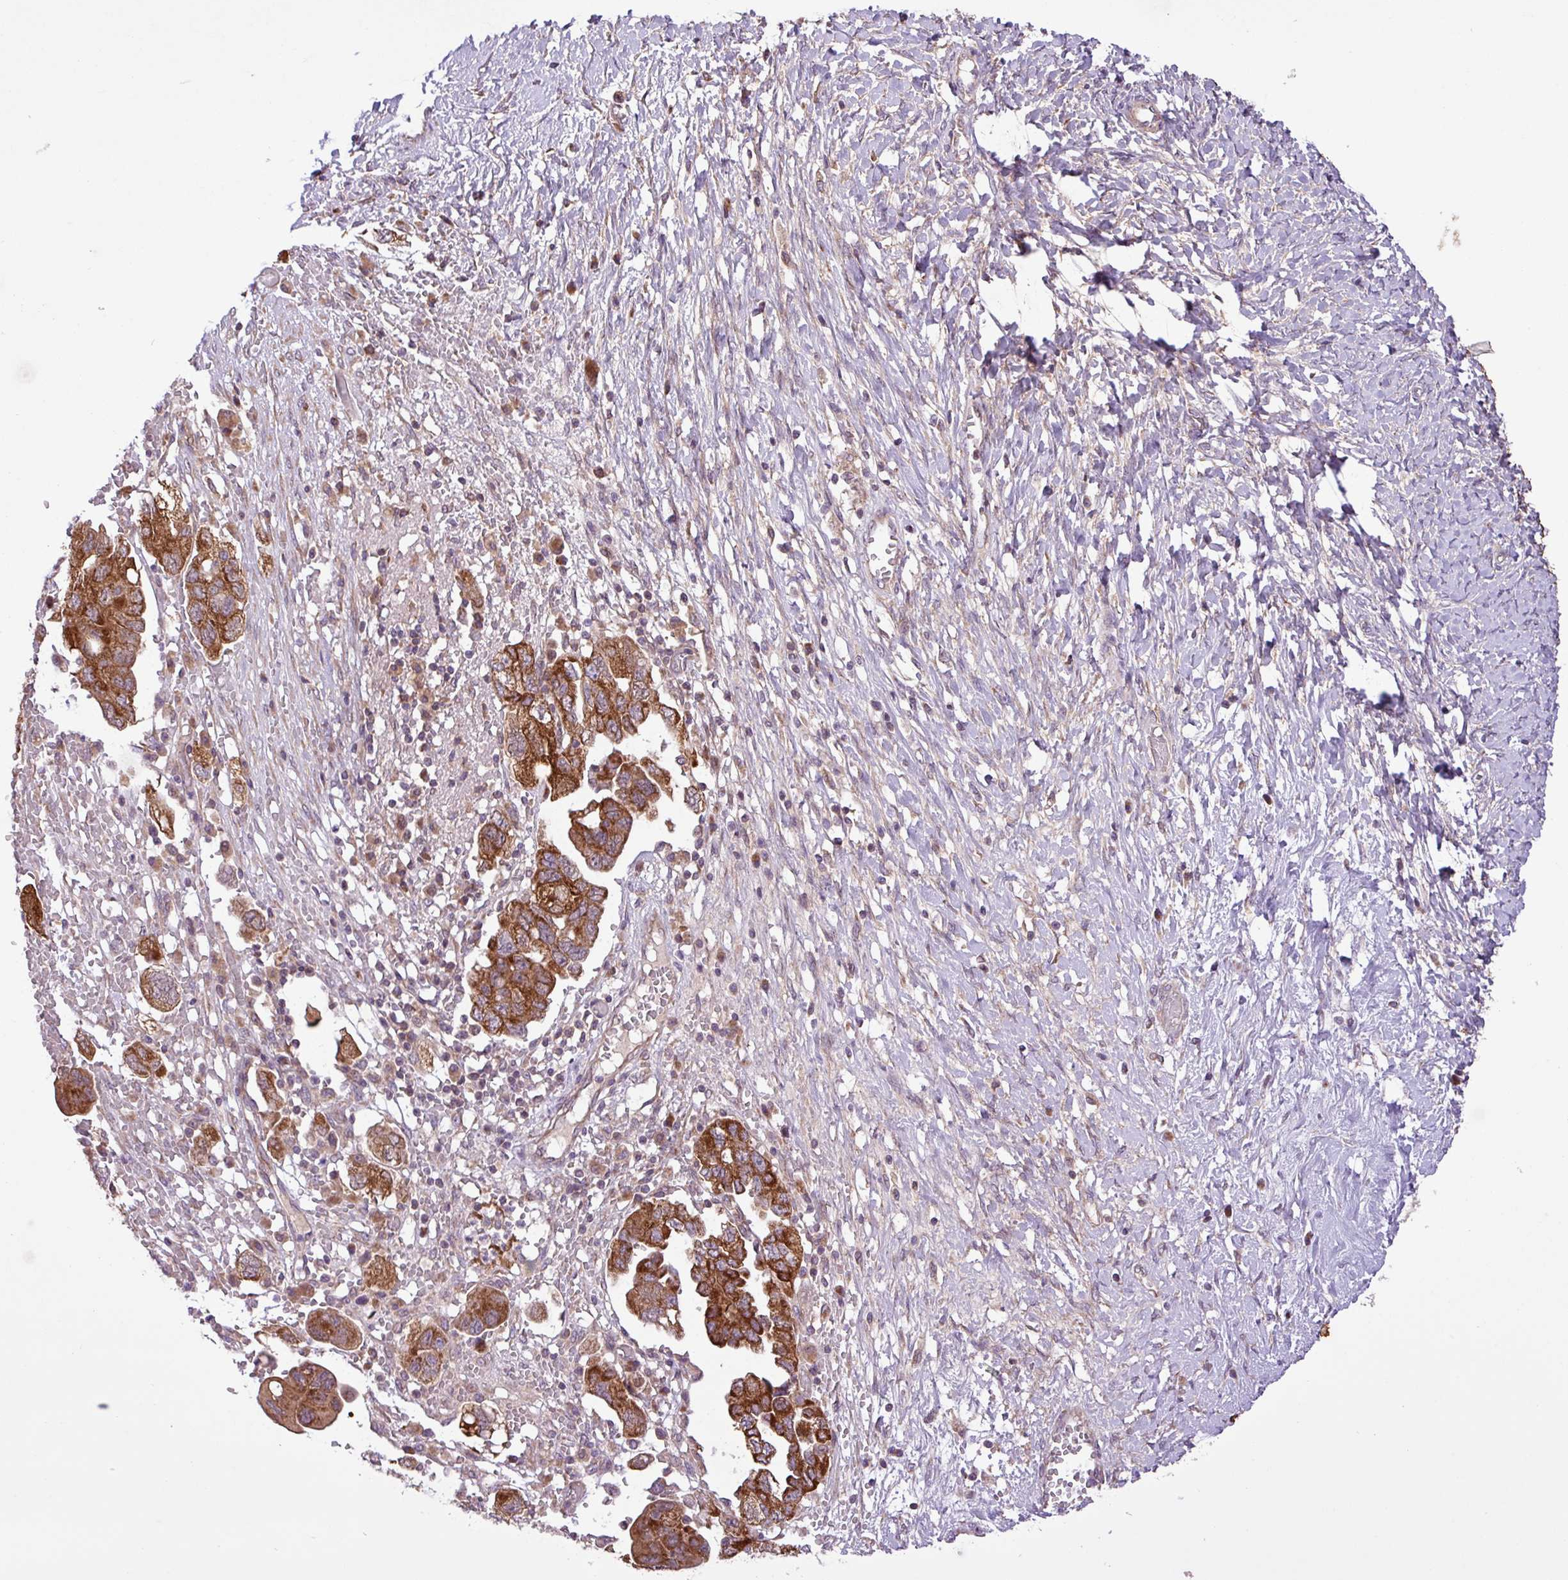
{"staining": {"intensity": "strong", "quantity": ">75%", "location": "cytoplasmic/membranous"}, "tissue": "ovarian cancer", "cell_type": "Tumor cells", "image_type": "cancer", "snomed": [{"axis": "morphology", "description": "Carcinoma, NOS"}, {"axis": "morphology", "description": "Cystadenocarcinoma, serous, NOS"}, {"axis": "topography", "description": "Ovary"}], "caption": "Immunohistochemical staining of carcinoma (ovarian) demonstrates high levels of strong cytoplasmic/membranous staining in approximately >75% of tumor cells. (Brightfield microscopy of DAB IHC at high magnification).", "gene": "TIMM10B", "patient": {"sex": "female", "age": 69}}